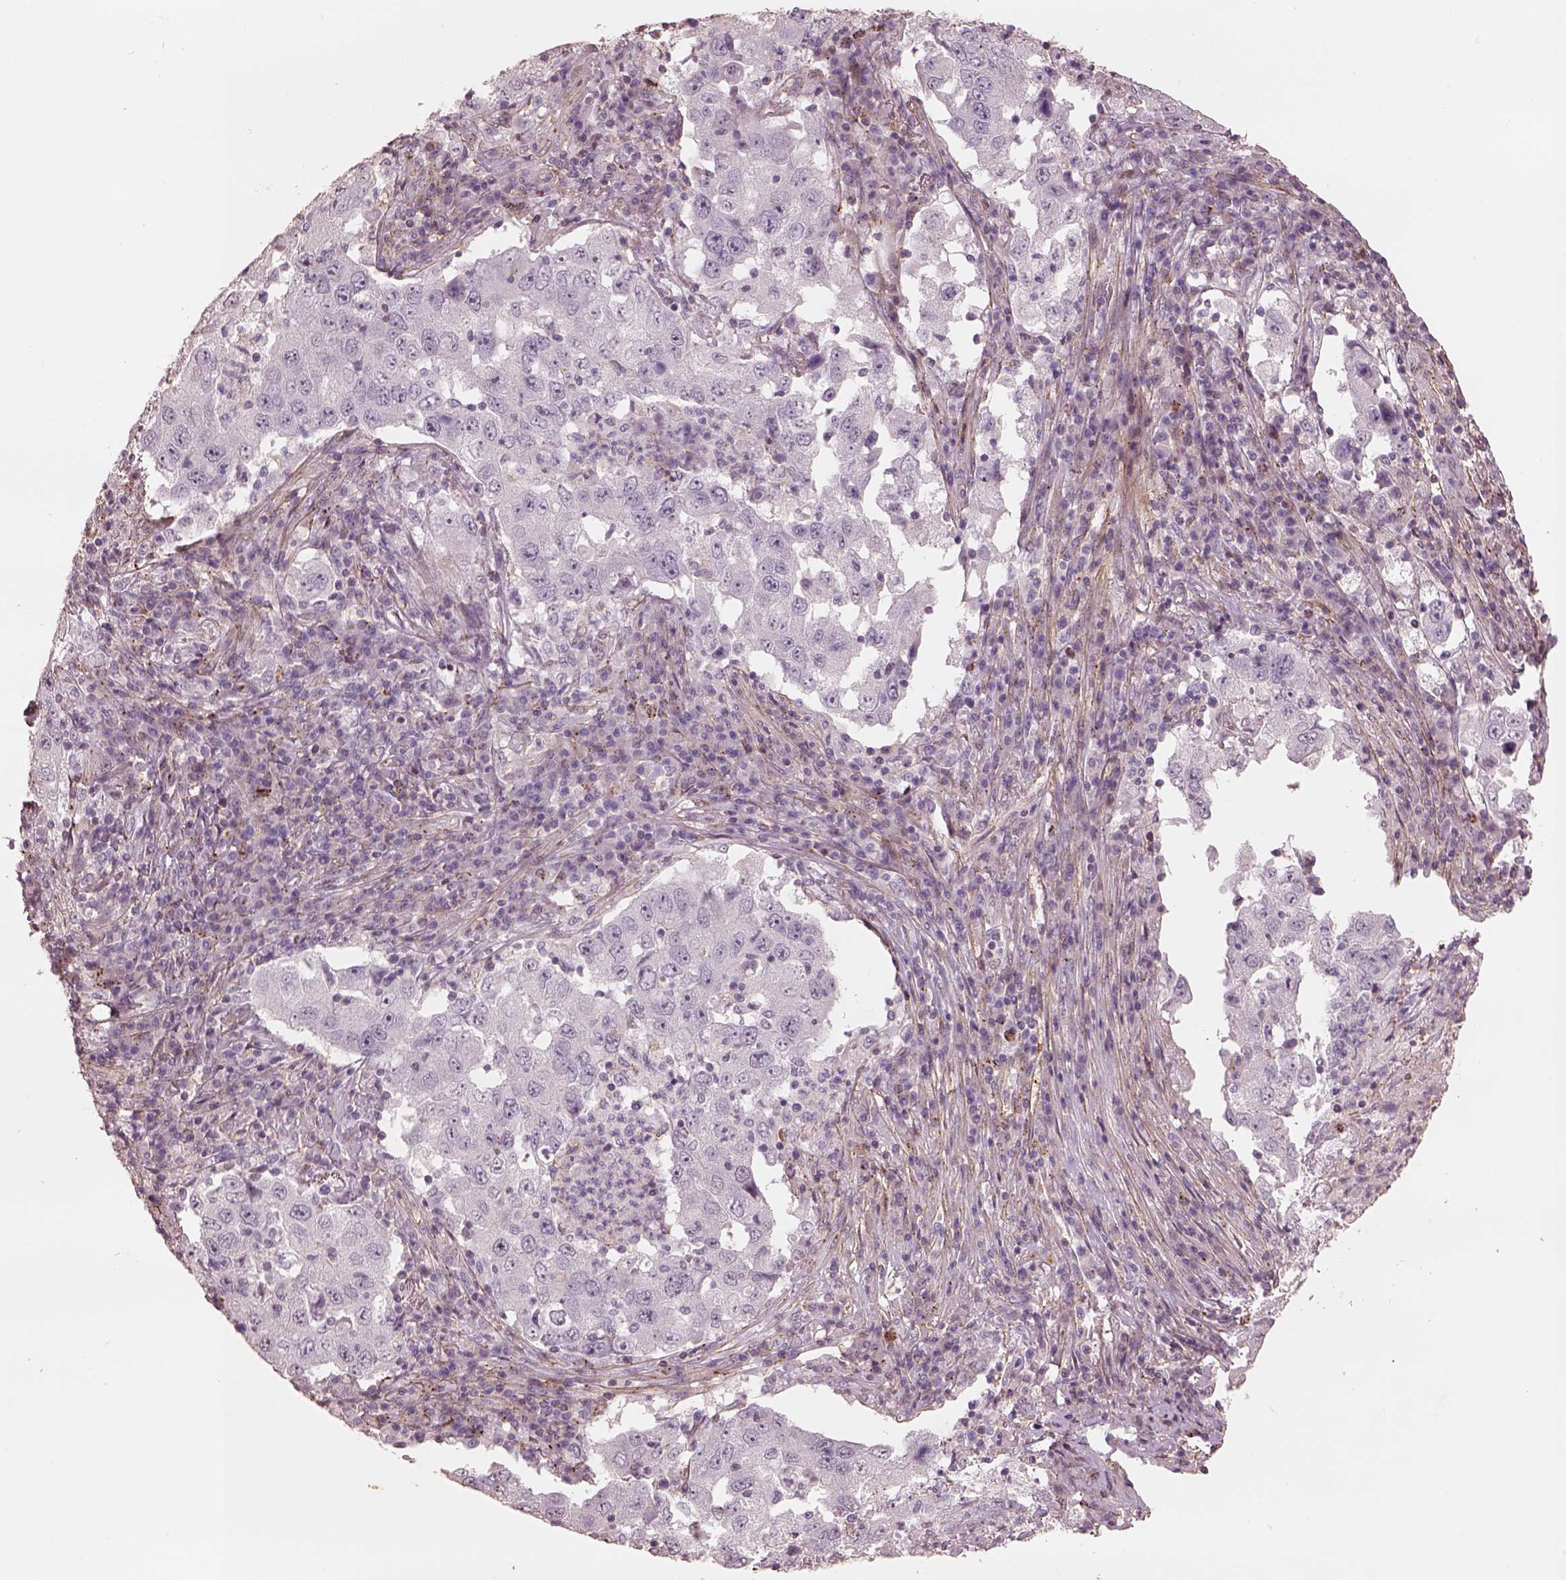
{"staining": {"intensity": "negative", "quantity": "none", "location": "none"}, "tissue": "lung cancer", "cell_type": "Tumor cells", "image_type": "cancer", "snomed": [{"axis": "morphology", "description": "Adenocarcinoma, NOS"}, {"axis": "topography", "description": "Lung"}], "caption": "High power microscopy photomicrograph of an IHC image of lung cancer, revealing no significant expression in tumor cells.", "gene": "LIN7A", "patient": {"sex": "male", "age": 73}}